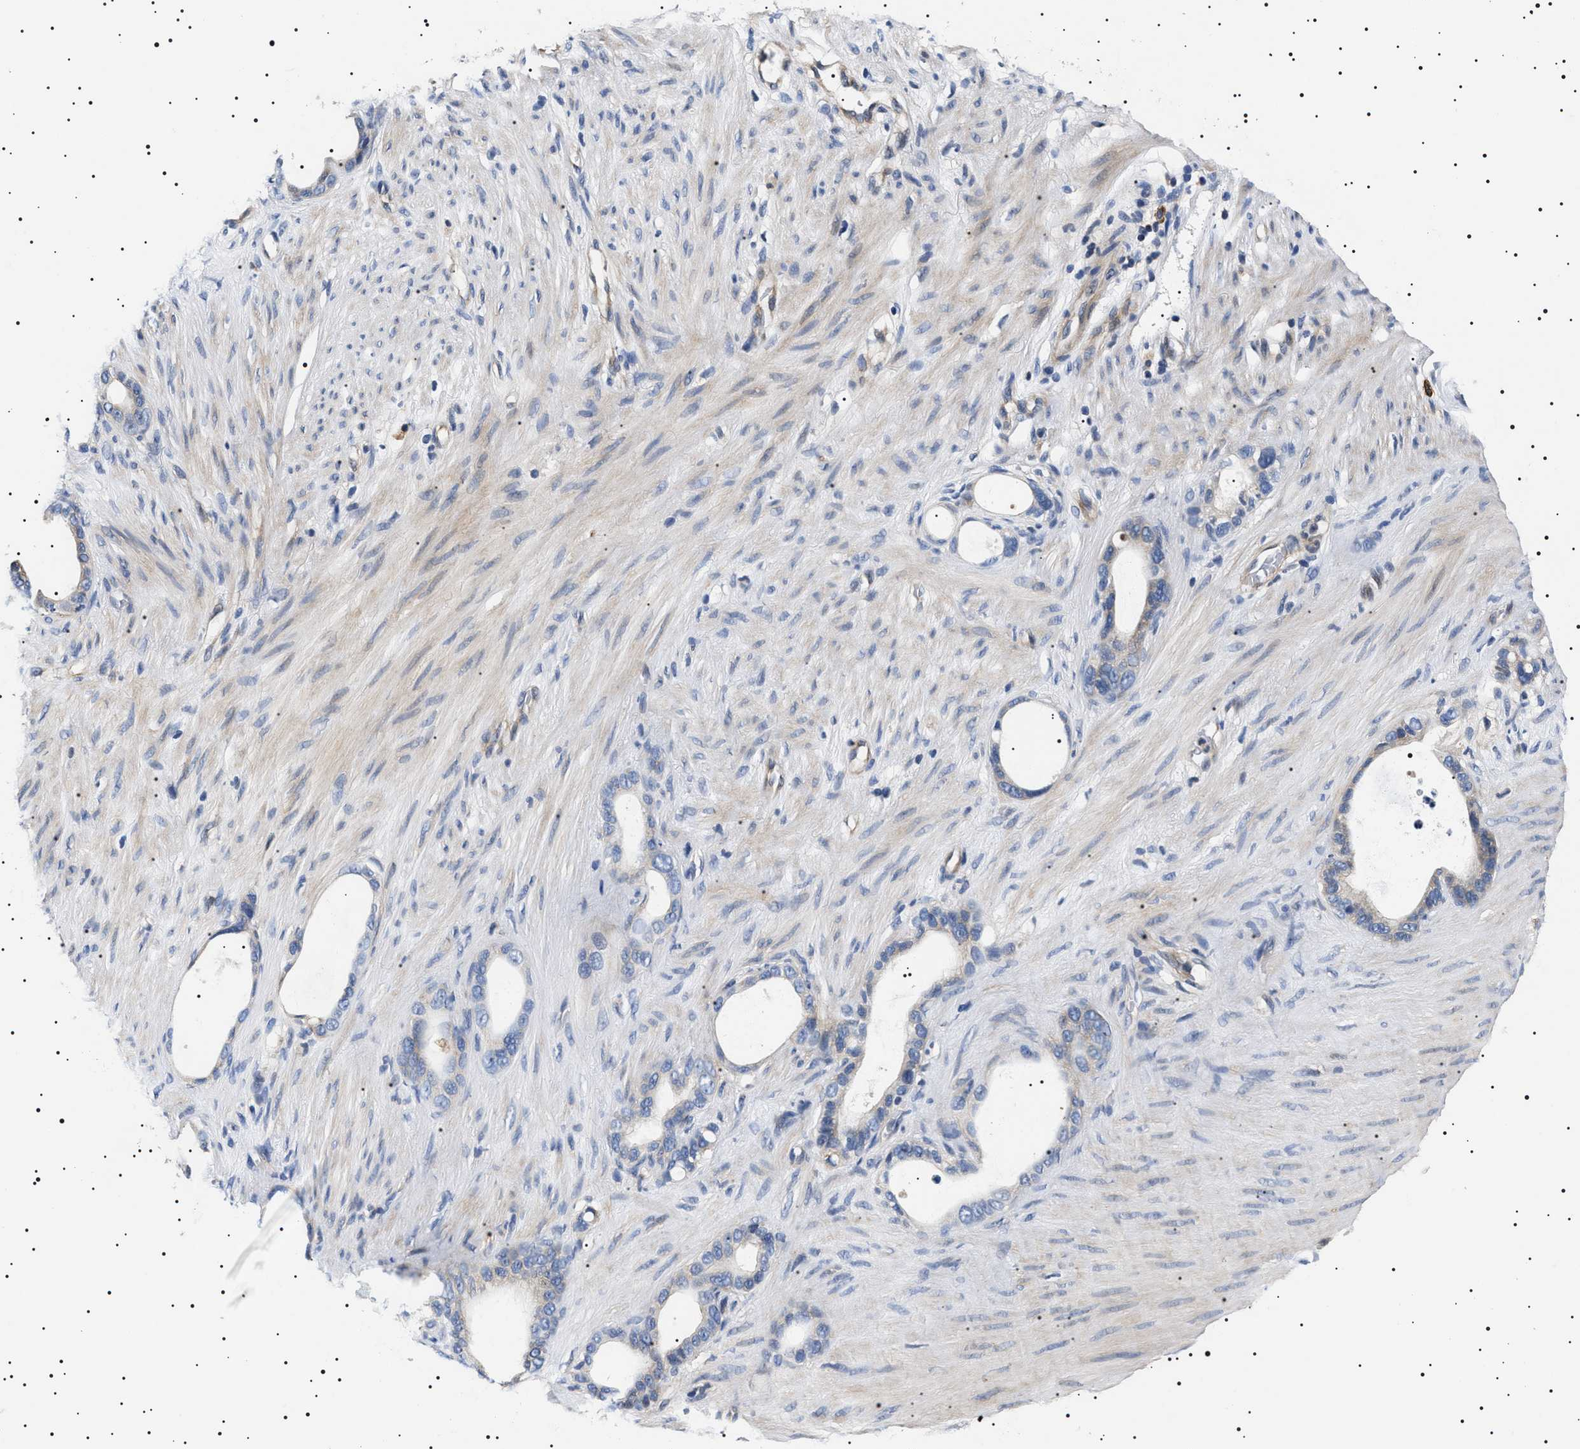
{"staining": {"intensity": "negative", "quantity": "none", "location": "none"}, "tissue": "stomach cancer", "cell_type": "Tumor cells", "image_type": "cancer", "snomed": [{"axis": "morphology", "description": "Adenocarcinoma, NOS"}, {"axis": "topography", "description": "Stomach"}], "caption": "This micrograph is of stomach adenocarcinoma stained with immunohistochemistry (IHC) to label a protein in brown with the nuclei are counter-stained blue. There is no expression in tumor cells.", "gene": "SLC4A7", "patient": {"sex": "female", "age": 75}}